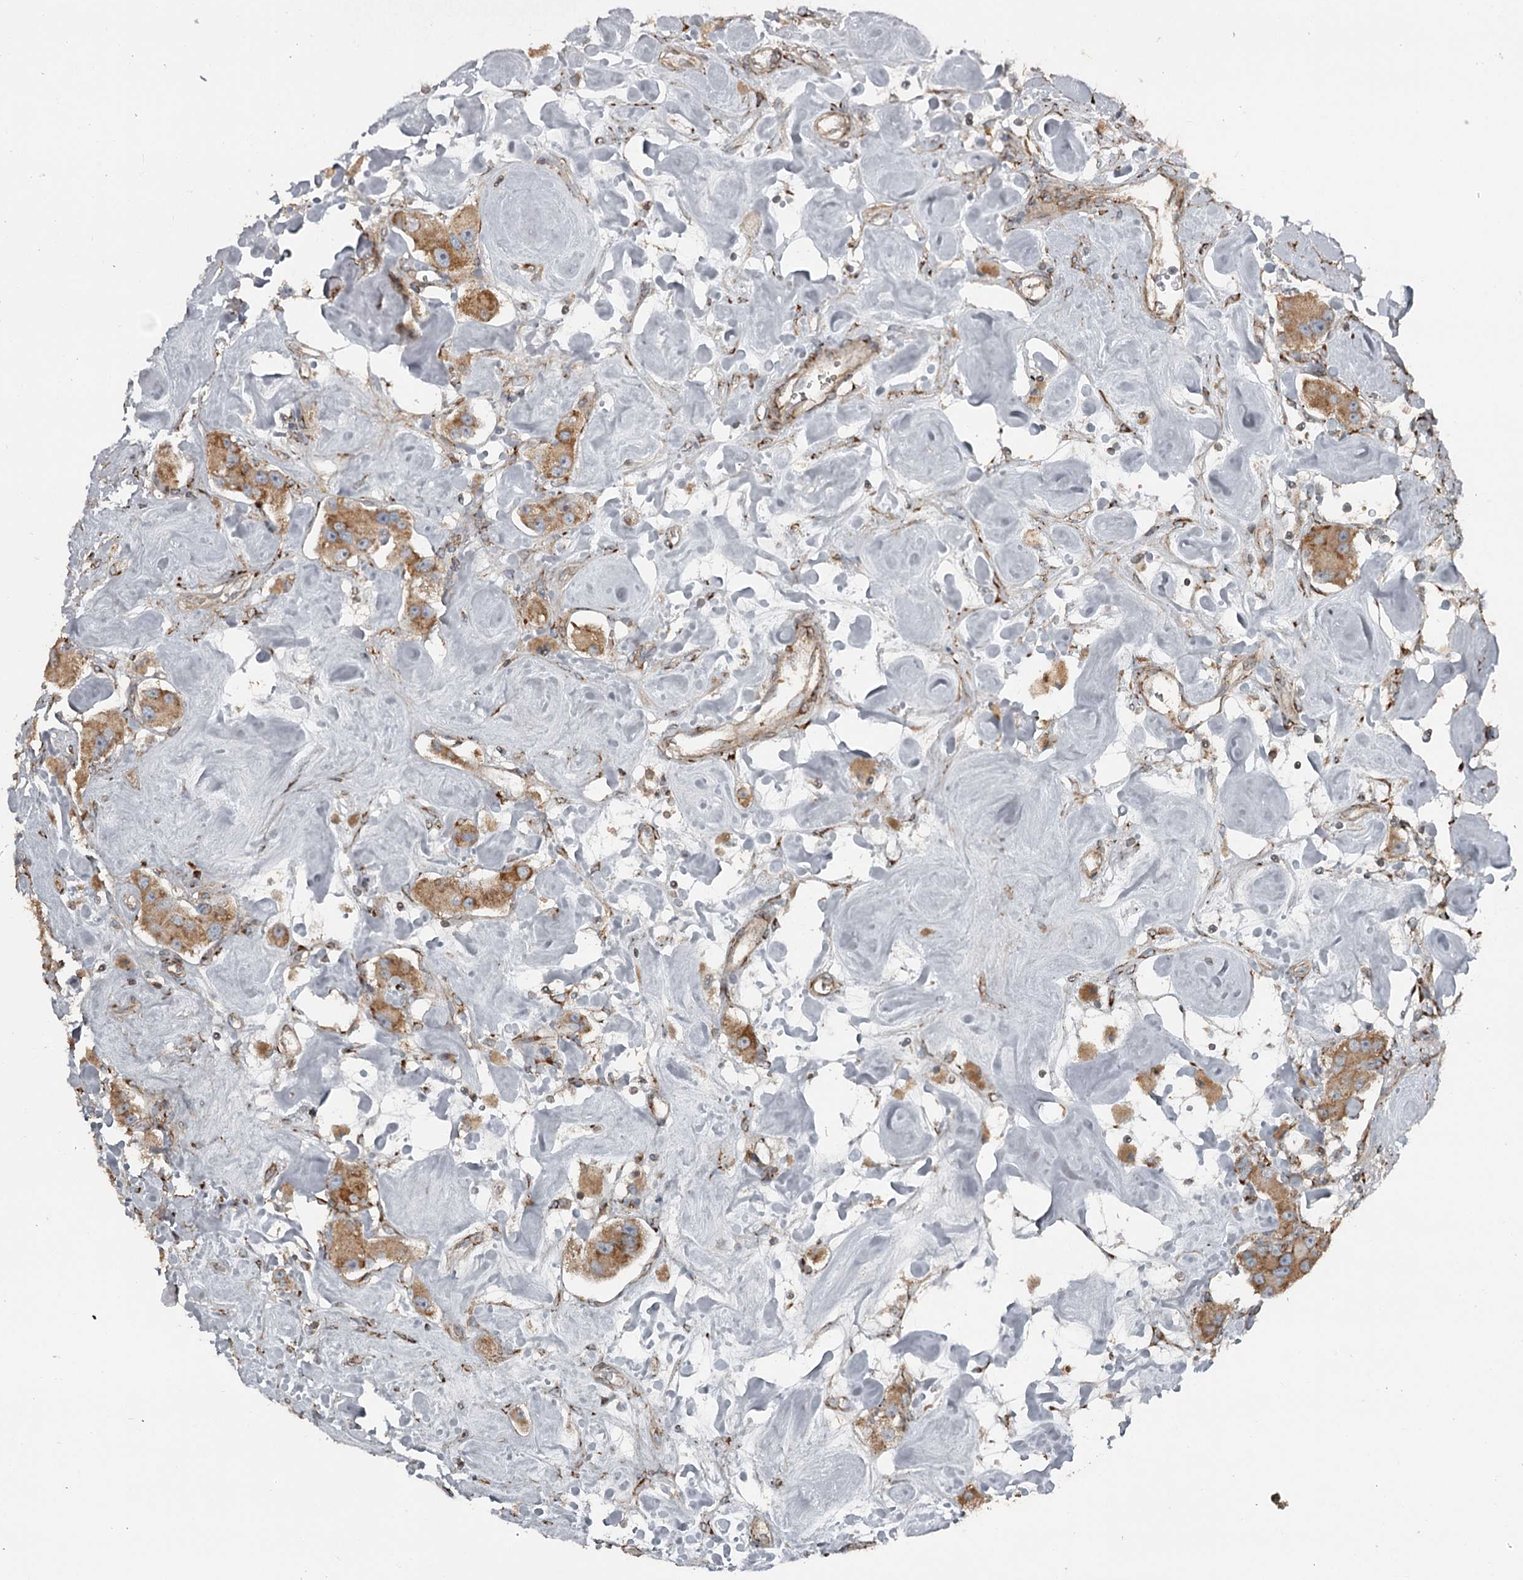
{"staining": {"intensity": "moderate", "quantity": ">75%", "location": "cytoplasmic/membranous"}, "tissue": "carcinoid", "cell_type": "Tumor cells", "image_type": "cancer", "snomed": [{"axis": "morphology", "description": "Carcinoid, malignant, NOS"}, {"axis": "topography", "description": "Pancreas"}], "caption": "Immunohistochemistry of carcinoid demonstrates medium levels of moderate cytoplasmic/membranous staining in approximately >75% of tumor cells.", "gene": "RASSF8", "patient": {"sex": "male", "age": 41}}